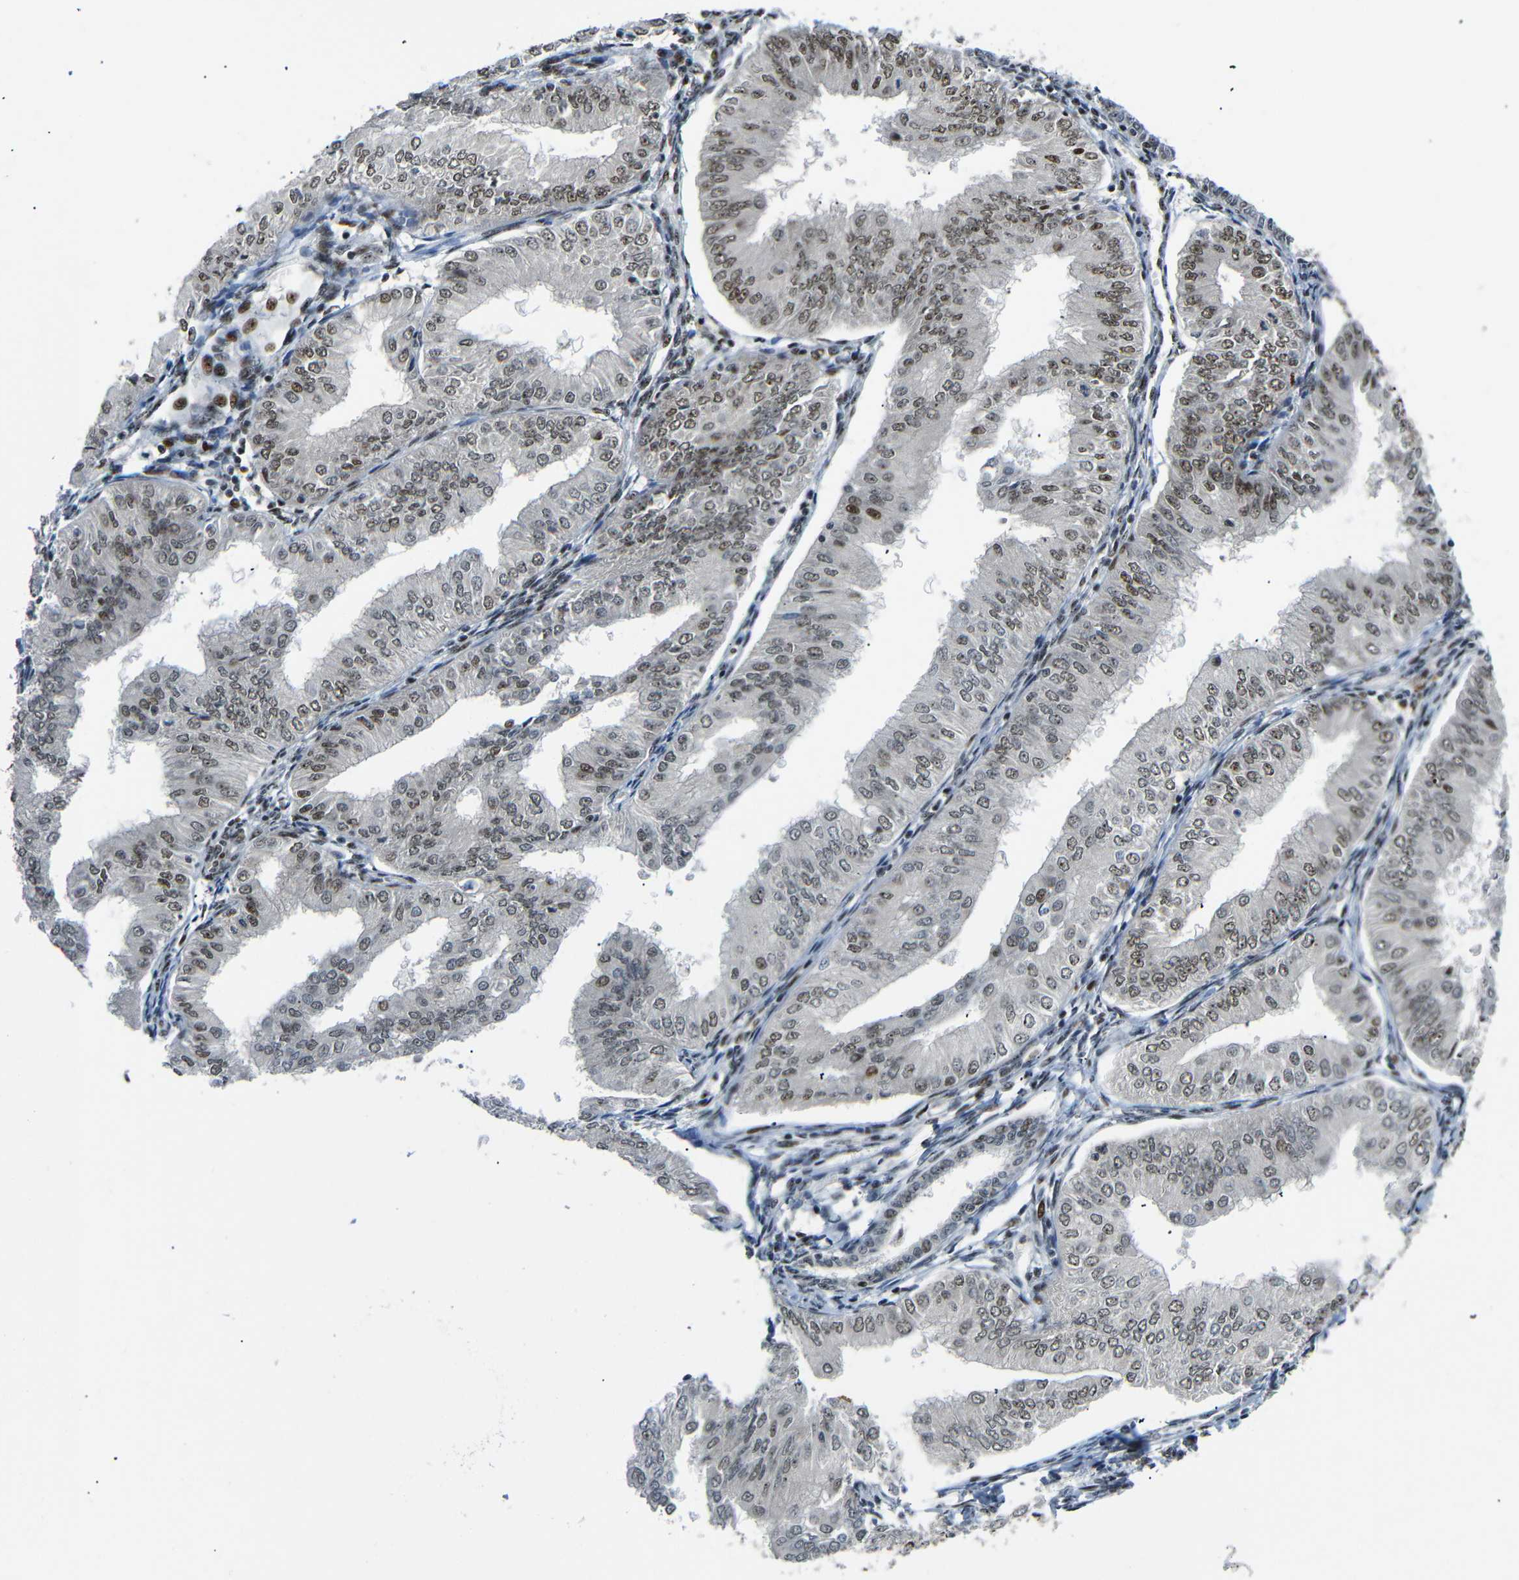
{"staining": {"intensity": "moderate", "quantity": ">75%", "location": "nuclear"}, "tissue": "endometrial cancer", "cell_type": "Tumor cells", "image_type": "cancer", "snomed": [{"axis": "morphology", "description": "Adenocarcinoma, NOS"}, {"axis": "topography", "description": "Endometrium"}], "caption": "A histopathology image of human endometrial cancer stained for a protein demonstrates moderate nuclear brown staining in tumor cells.", "gene": "SETDB2", "patient": {"sex": "female", "age": 53}}